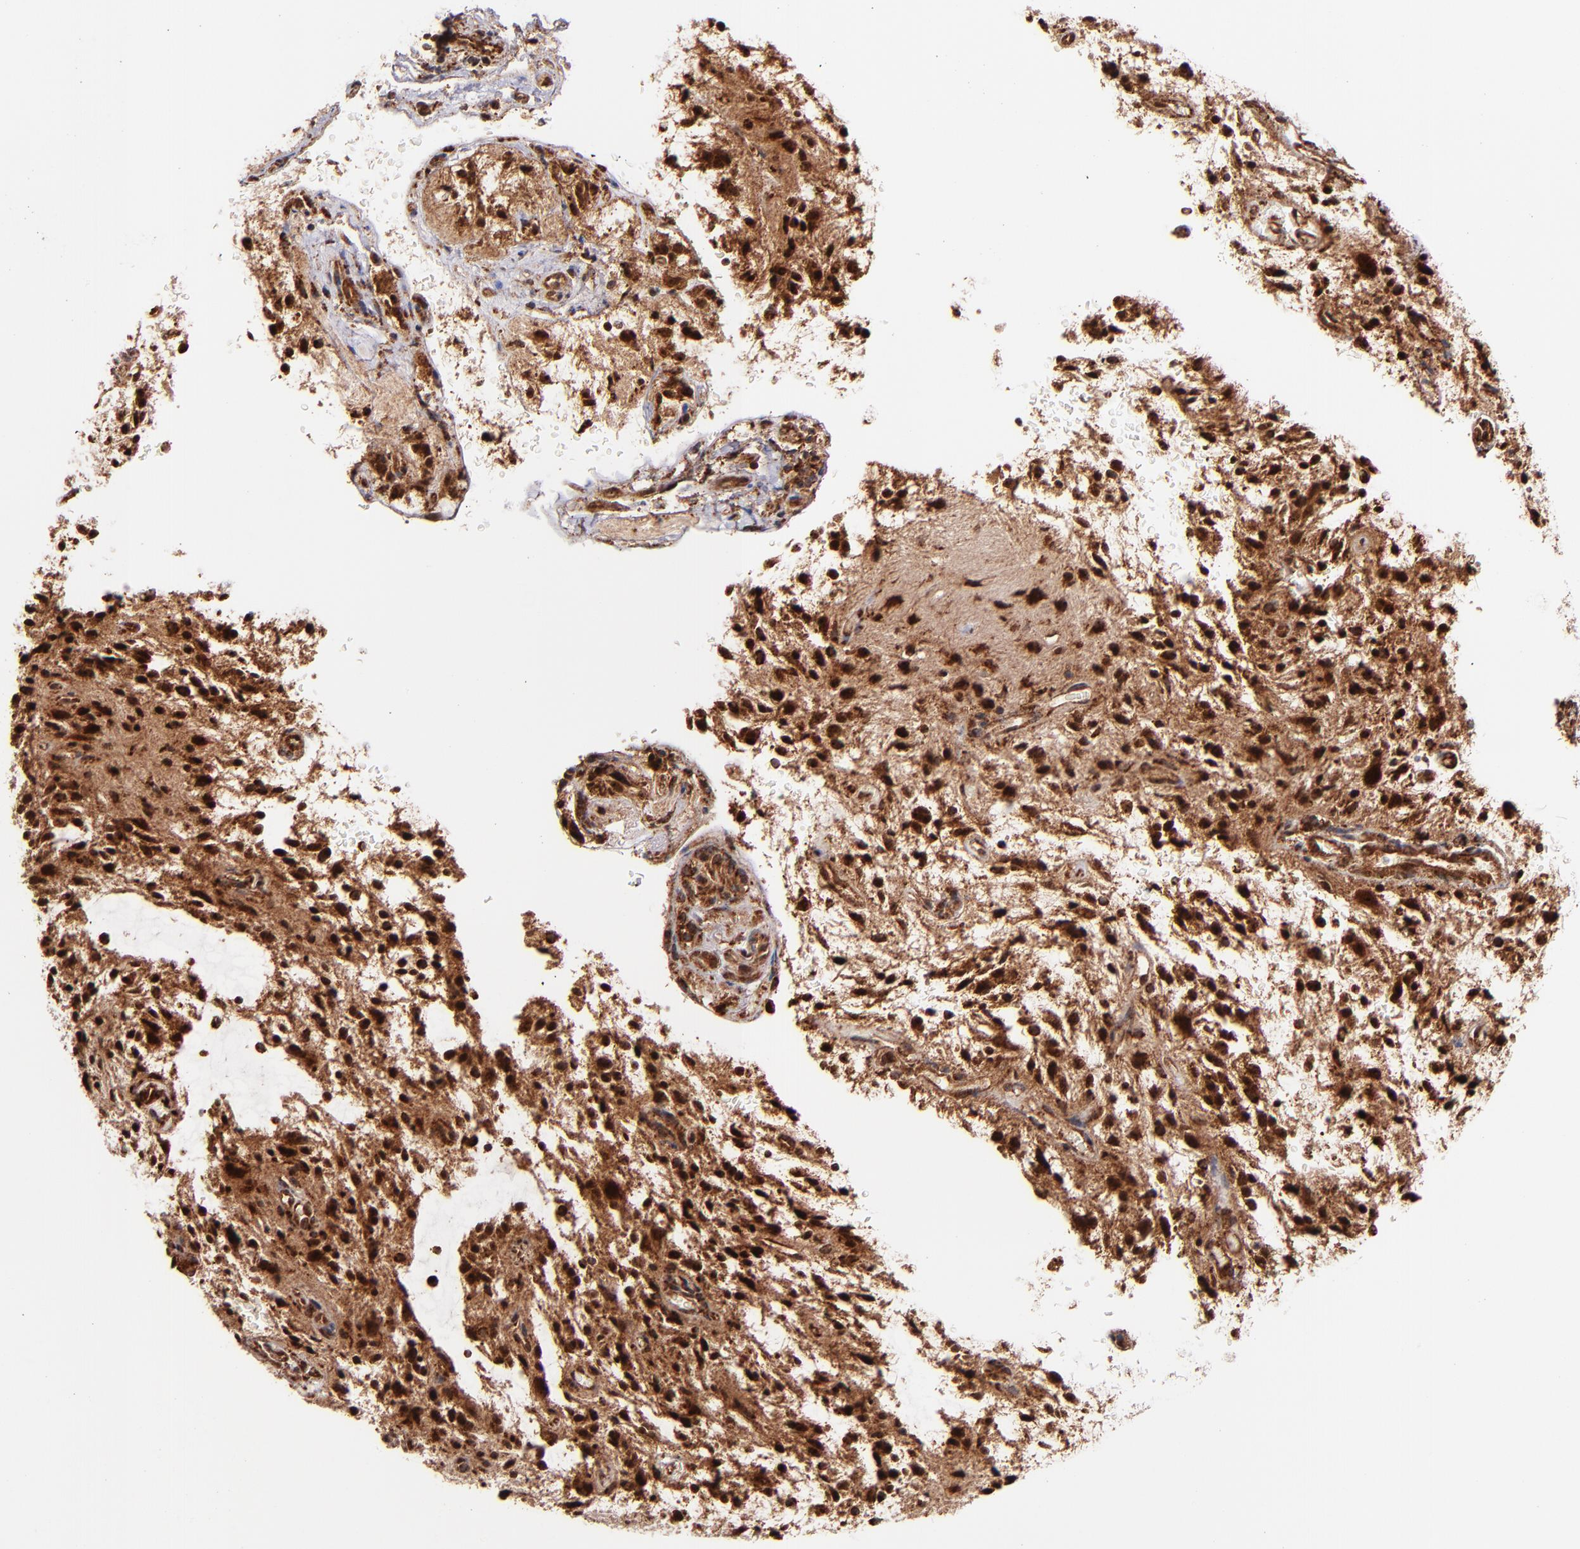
{"staining": {"intensity": "strong", "quantity": ">75%", "location": "cytoplasmic/membranous,nuclear"}, "tissue": "glioma", "cell_type": "Tumor cells", "image_type": "cancer", "snomed": [{"axis": "morphology", "description": "Glioma, malignant, NOS"}, {"axis": "topography", "description": "Cerebellum"}], "caption": "Glioma (malignant) stained with DAB (3,3'-diaminobenzidine) immunohistochemistry shows high levels of strong cytoplasmic/membranous and nuclear positivity in about >75% of tumor cells.", "gene": "STX8", "patient": {"sex": "female", "age": 10}}